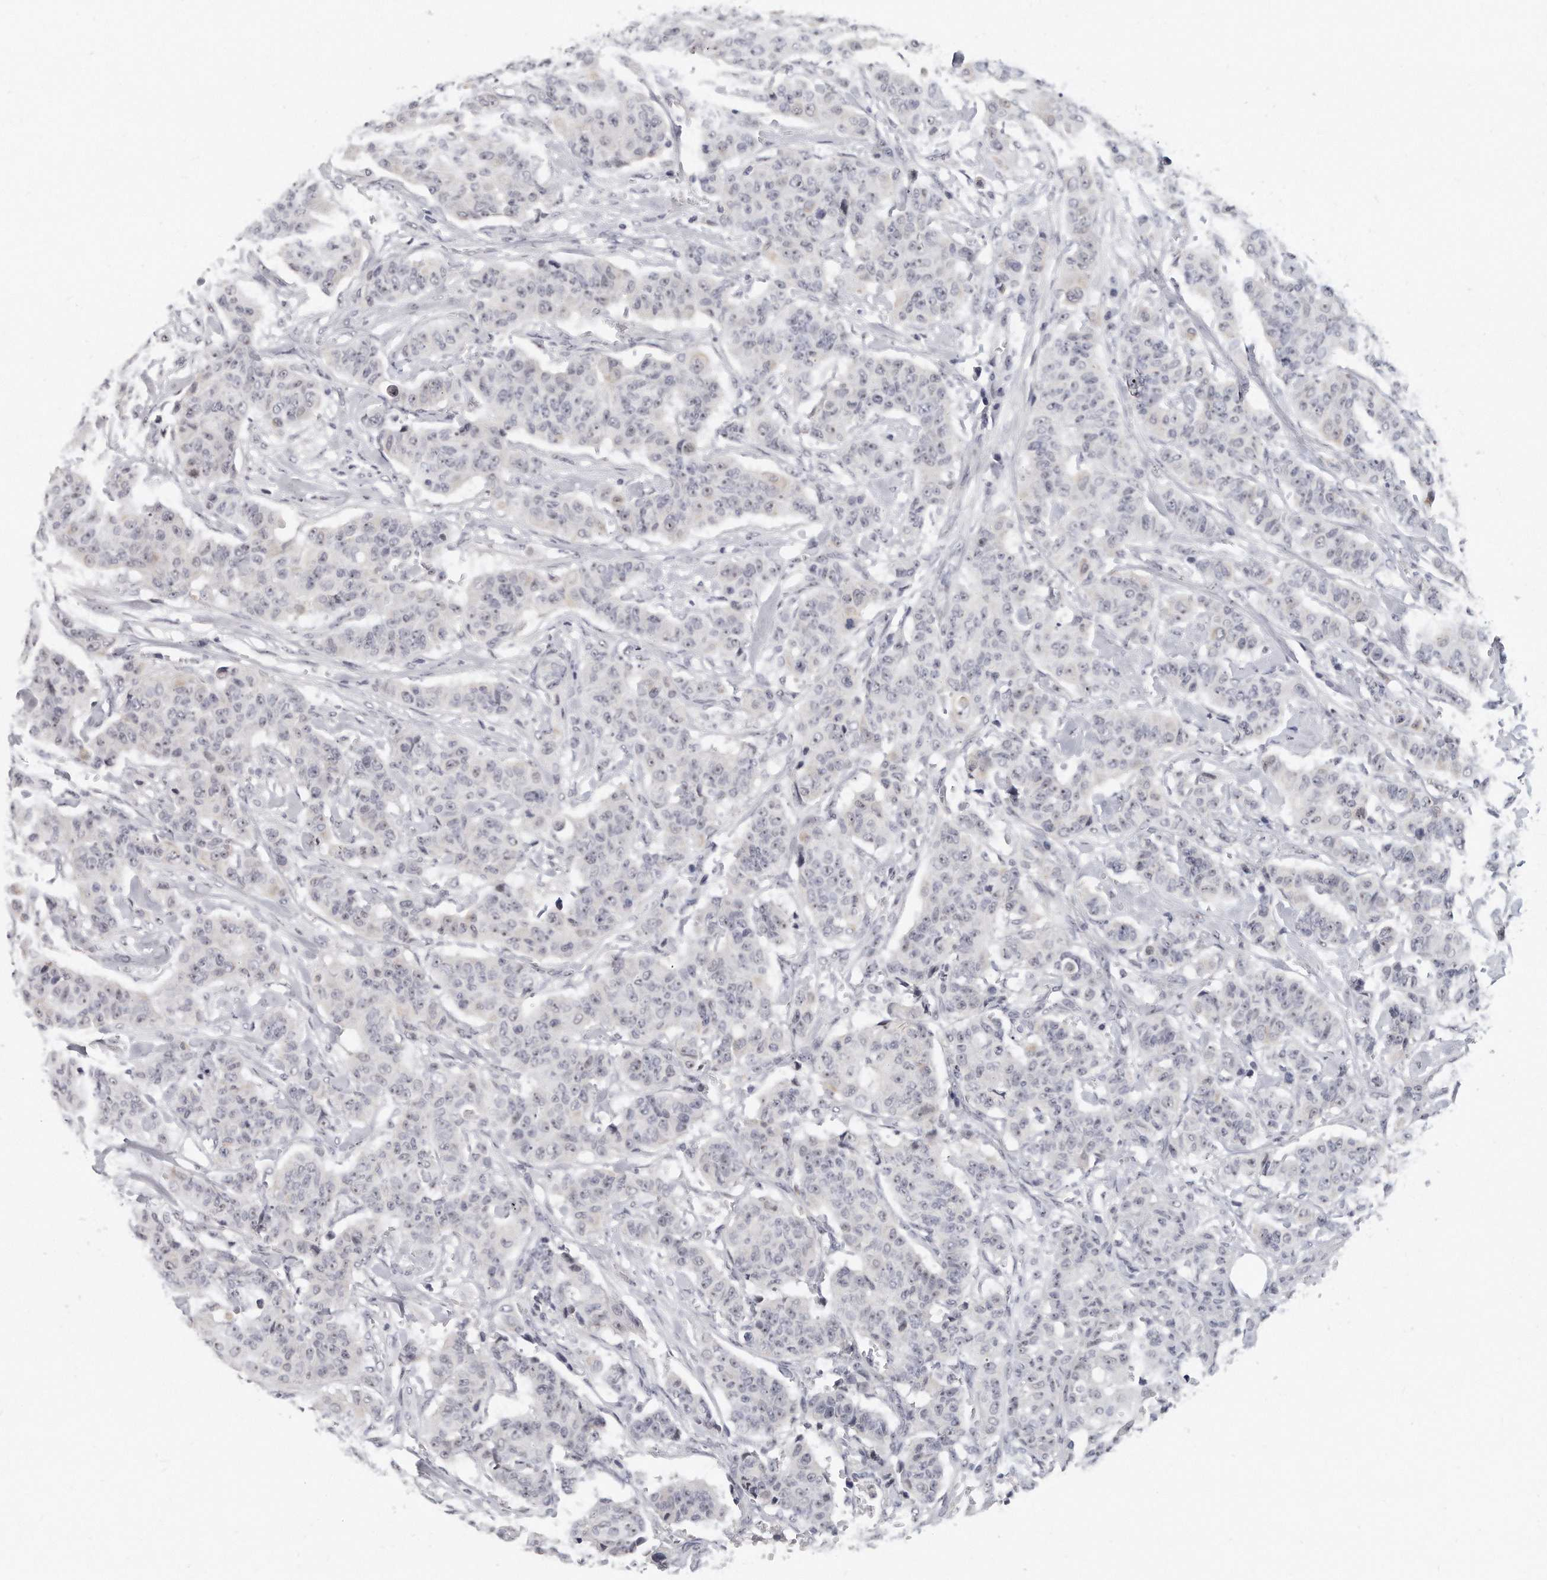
{"staining": {"intensity": "negative", "quantity": "none", "location": "none"}, "tissue": "breast cancer", "cell_type": "Tumor cells", "image_type": "cancer", "snomed": [{"axis": "morphology", "description": "Normal tissue, NOS"}, {"axis": "morphology", "description": "Duct carcinoma"}, {"axis": "topography", "description": "Breast"}], "caption": "This is an immunohistochemistry (IHC) micrograph of breast cancer (infiltrating ductal carcinoma). There is no positivity in tumor cells.", "gene": "TFCP2L1", "patient": {"sex": "female", "age": 40}}